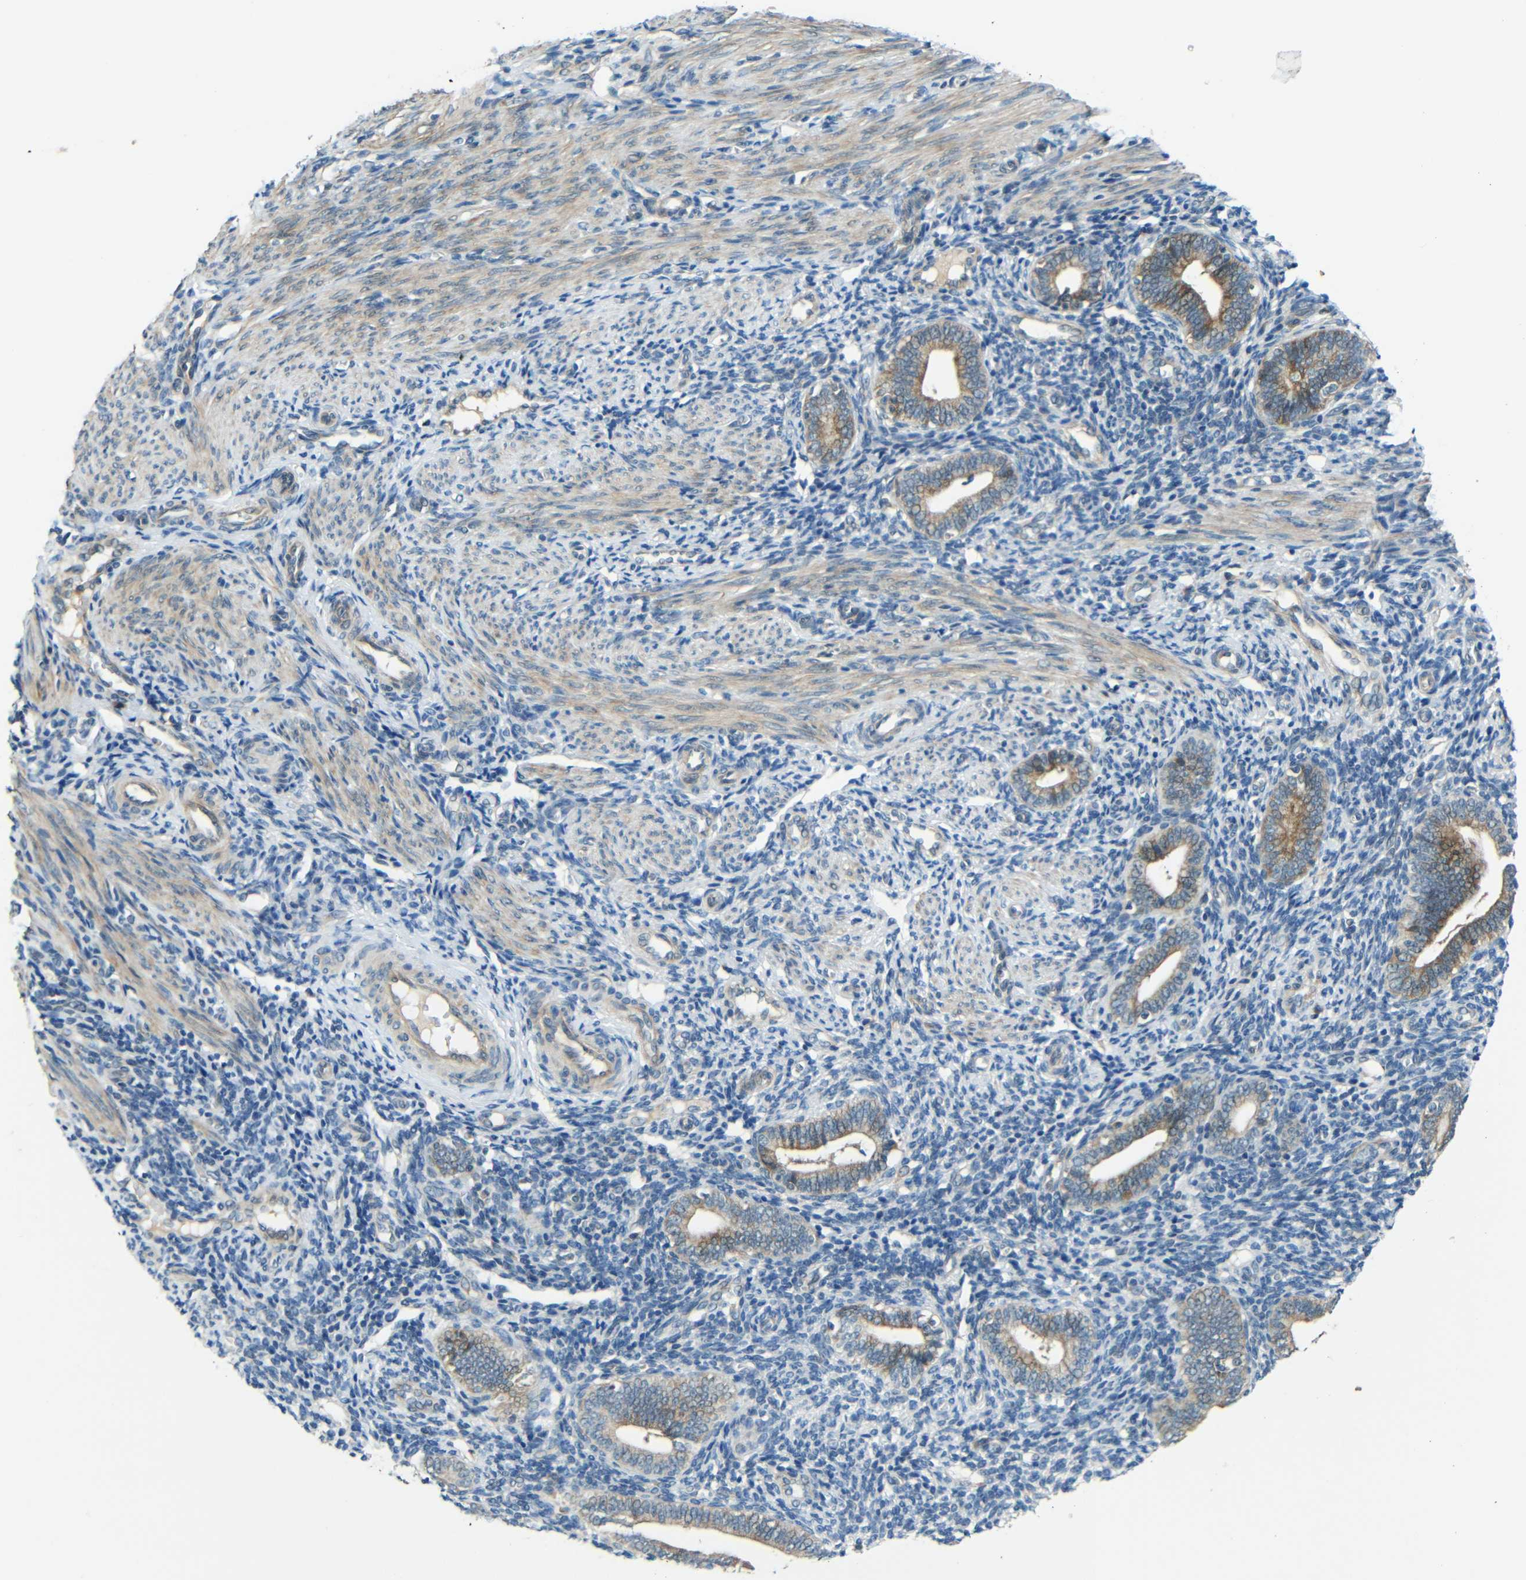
{"staining": {"intensity": "weak", "quantity": "<25%", "location": "cytoplasmic/membranous"}, "tissue": "endometrium", "cell_type": "Cells in endometrial stroma", "image_type": "normal", "snomed": [{"axis": "morphology", "description": "Normal tissue, NOS"}, {"axis": "topography", "description": "Uterus"}, {"axis": "topography", "description": "Endometrium"}], "caption": "This histopathology image is of unremarkable endometrium stained with immunohistochemistry to label a protein in brown with the nuclei are counter-stained blue. There is no positivity in cells in endometrial stroma. (Immunohistochemistry, brightfield microscopy, high magnification).", "gene": "FNDC3A", "patient": {"sex": "female", "age": 33}}